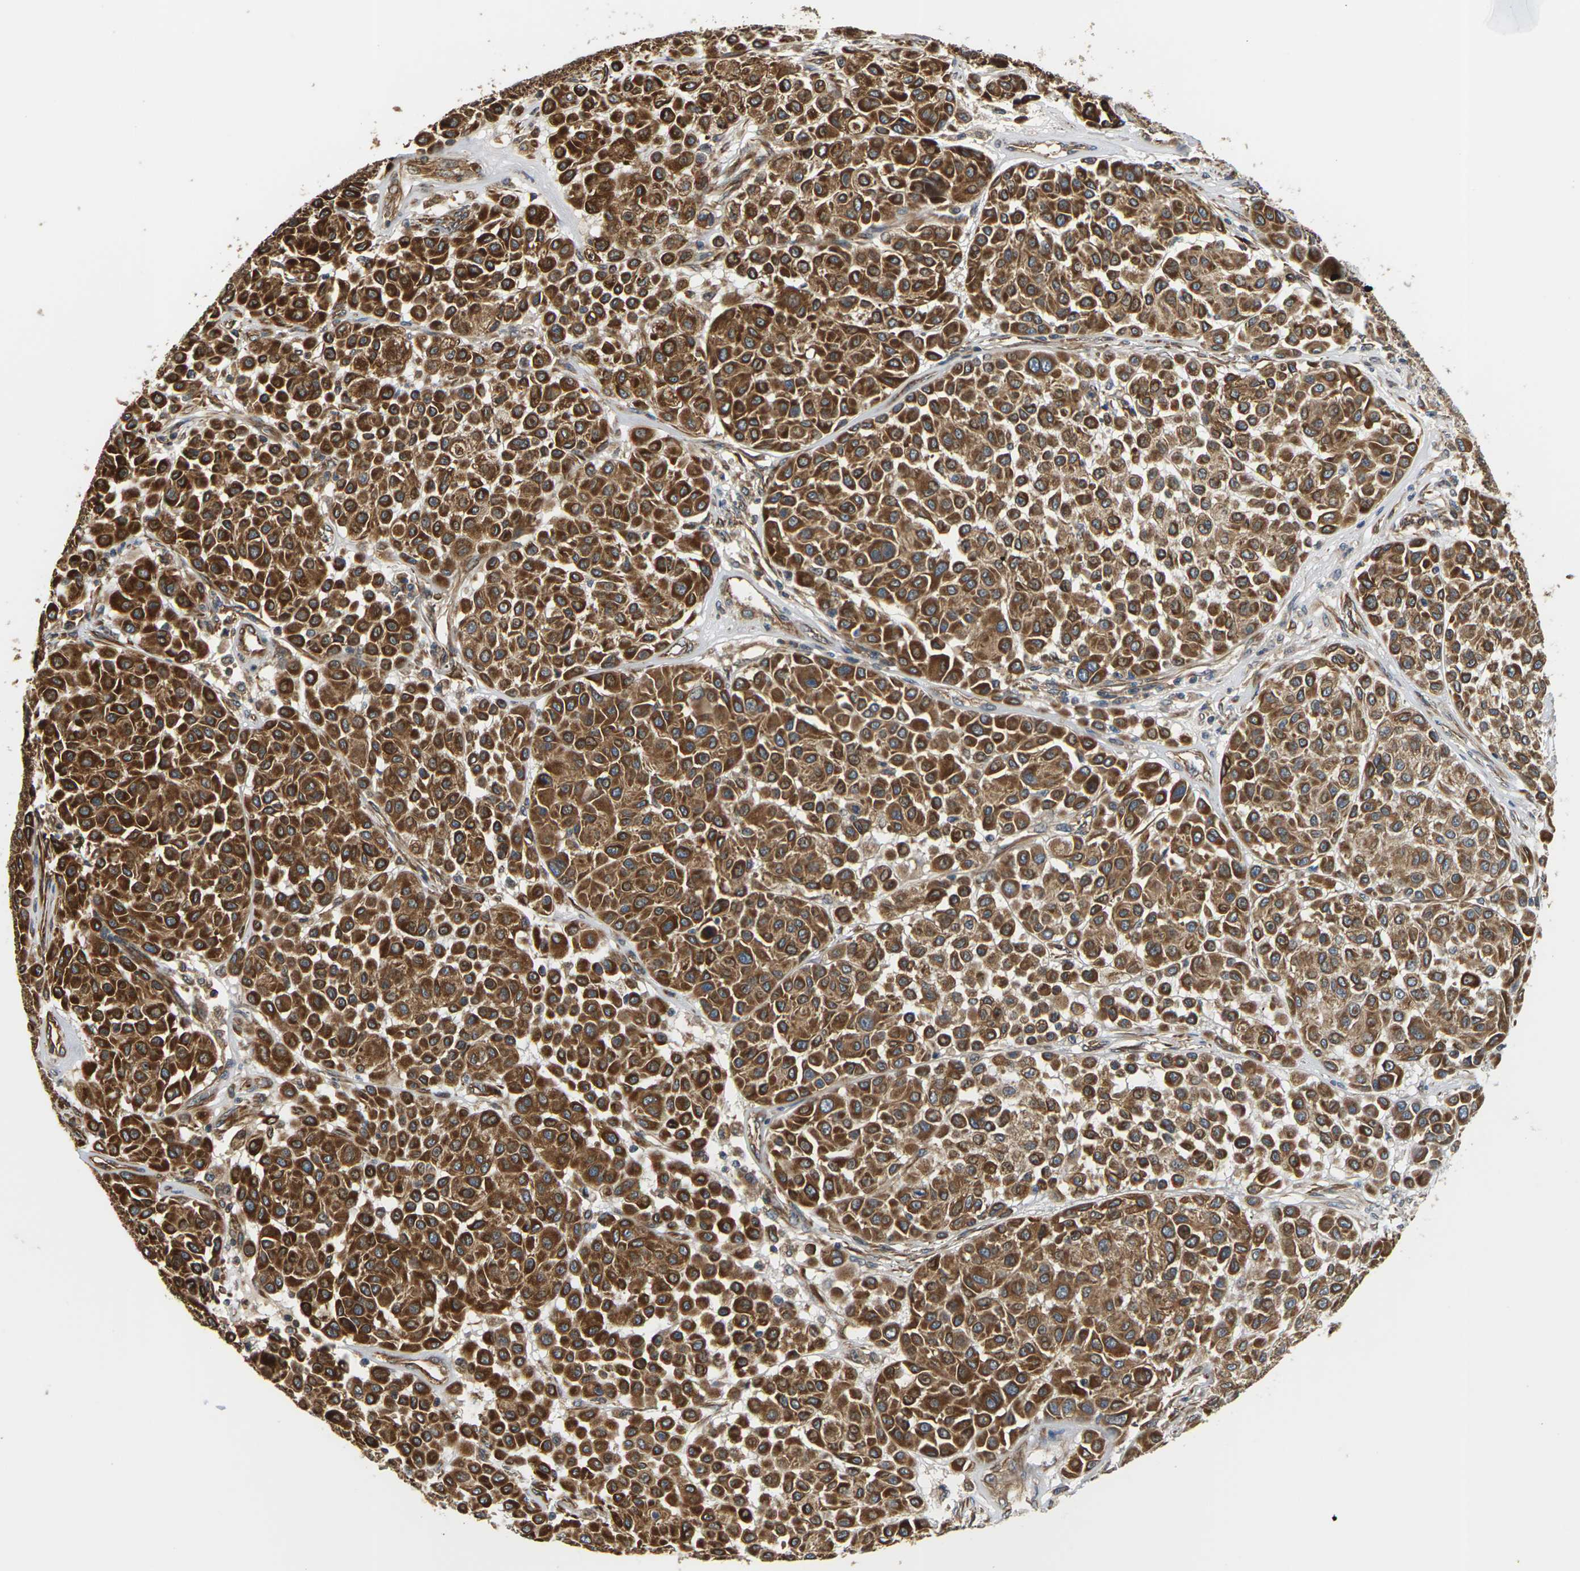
{"staining": {"intensity": "strong", "quantity": ">75%", "location": "cytoplasmic/membranous"}, "tissue": "melanoma", "cell_type": "Tumor cells", "image_type": "cancer", "snomed": [{"axis": "morphology", "description": "Malignant melanoma, Metastatic site"}, {"axis": "topography", "description": "Soft tissue"}], "caption": "Malignant melanoma (metastatic site) was stained to show a protein in brown. There is high levels of strong cytoplasmic/membranous positivity in approximately >75% of tumor cells.", "gene": "PCDHB4", "patient": {"sex": "male", "age": 41}}